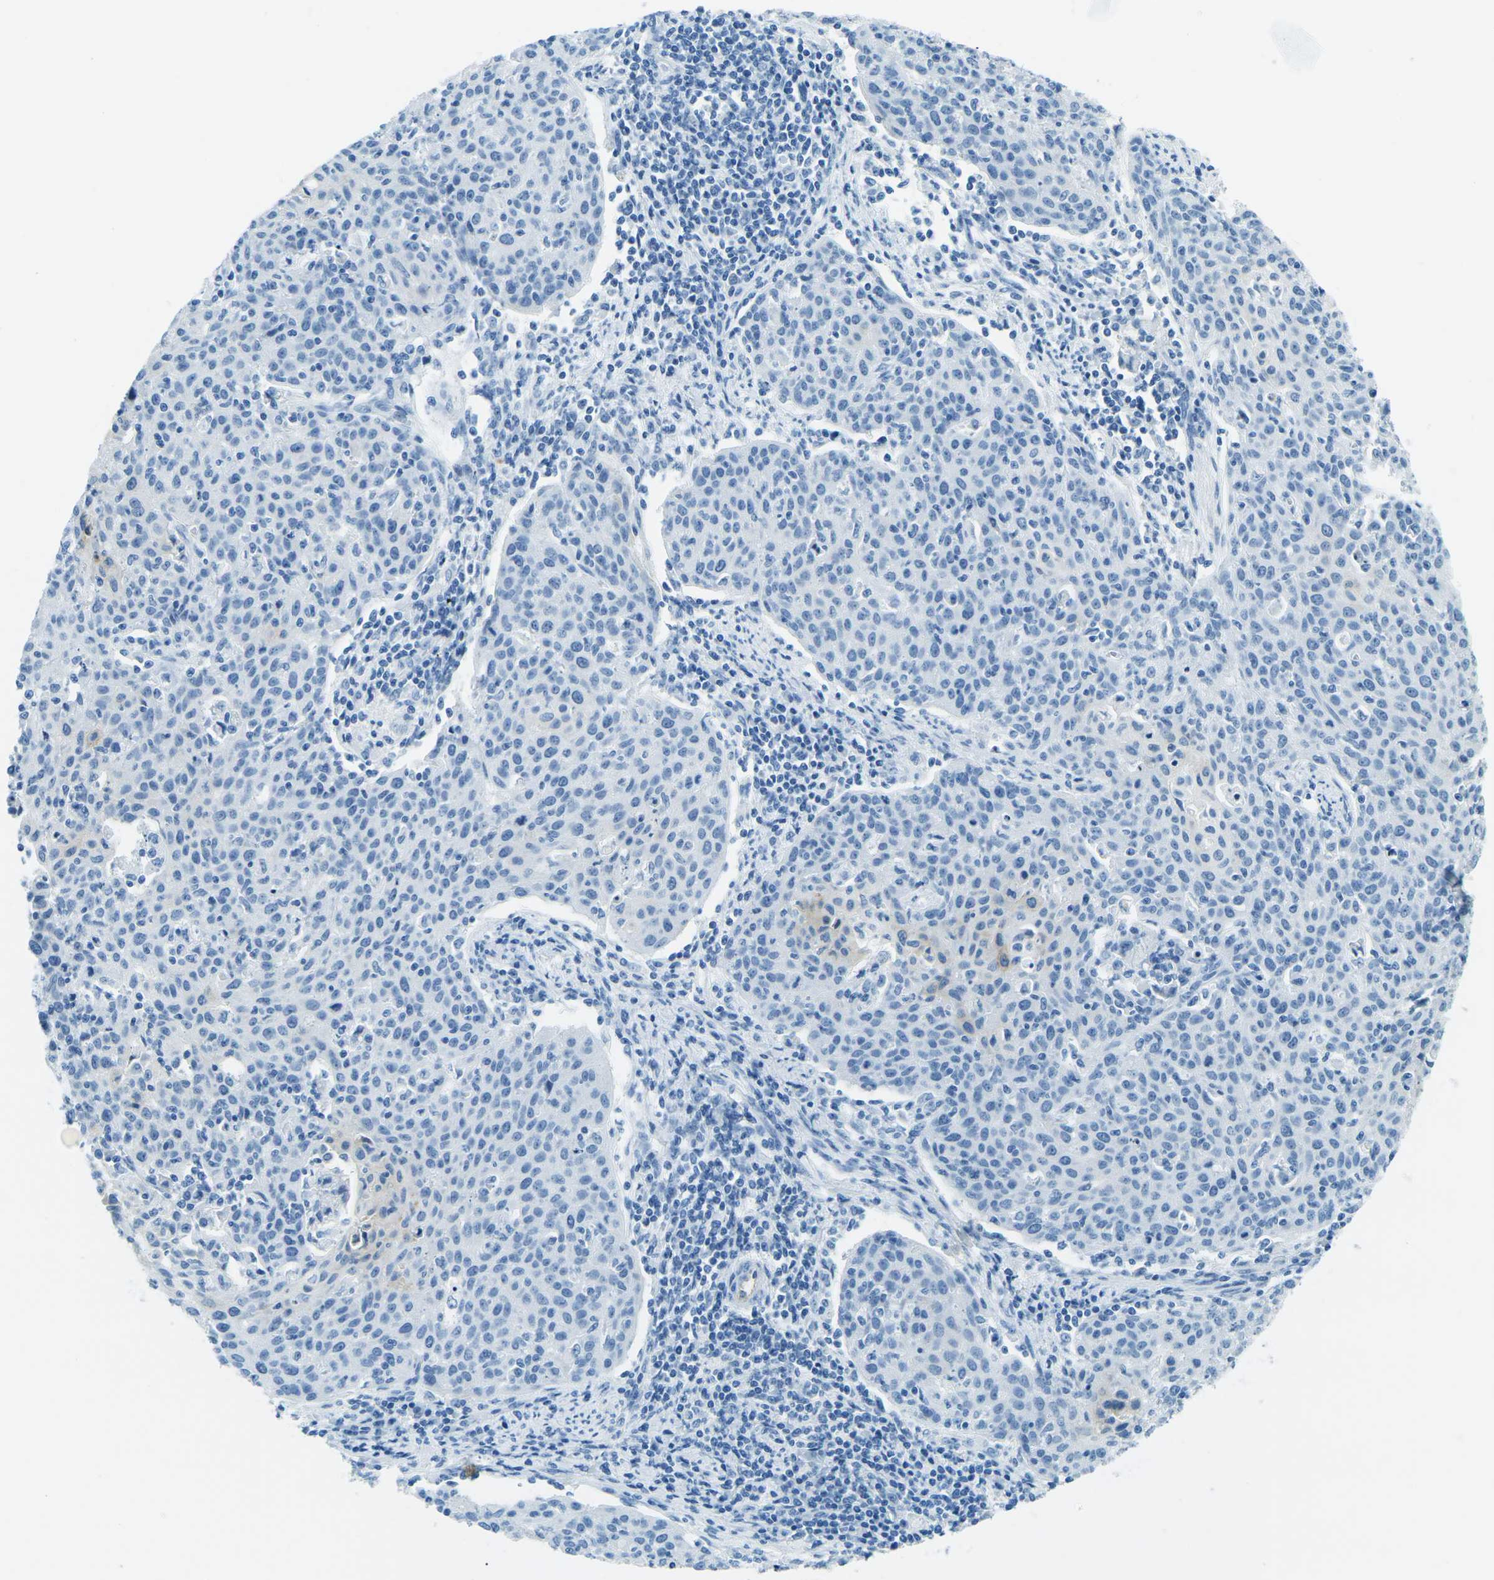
{"staining": {"intensity": "negative", "quantity": "none", "location": "none"}, "tissue": "cervical cancer", "cell_type": "Tumor cells", "image_type": "cancer", "snomed": [{"axis": "morphology", "description": "Squamous cell carcinoma, NOS"}, {"axis": "topography", "description": "Cervix"}], "caption": "Cervical cancer stained for a protein using IHC displays no expression tumor cells.", "gene": "OCLN", "patient": {"sex": "female", "age": 38}}